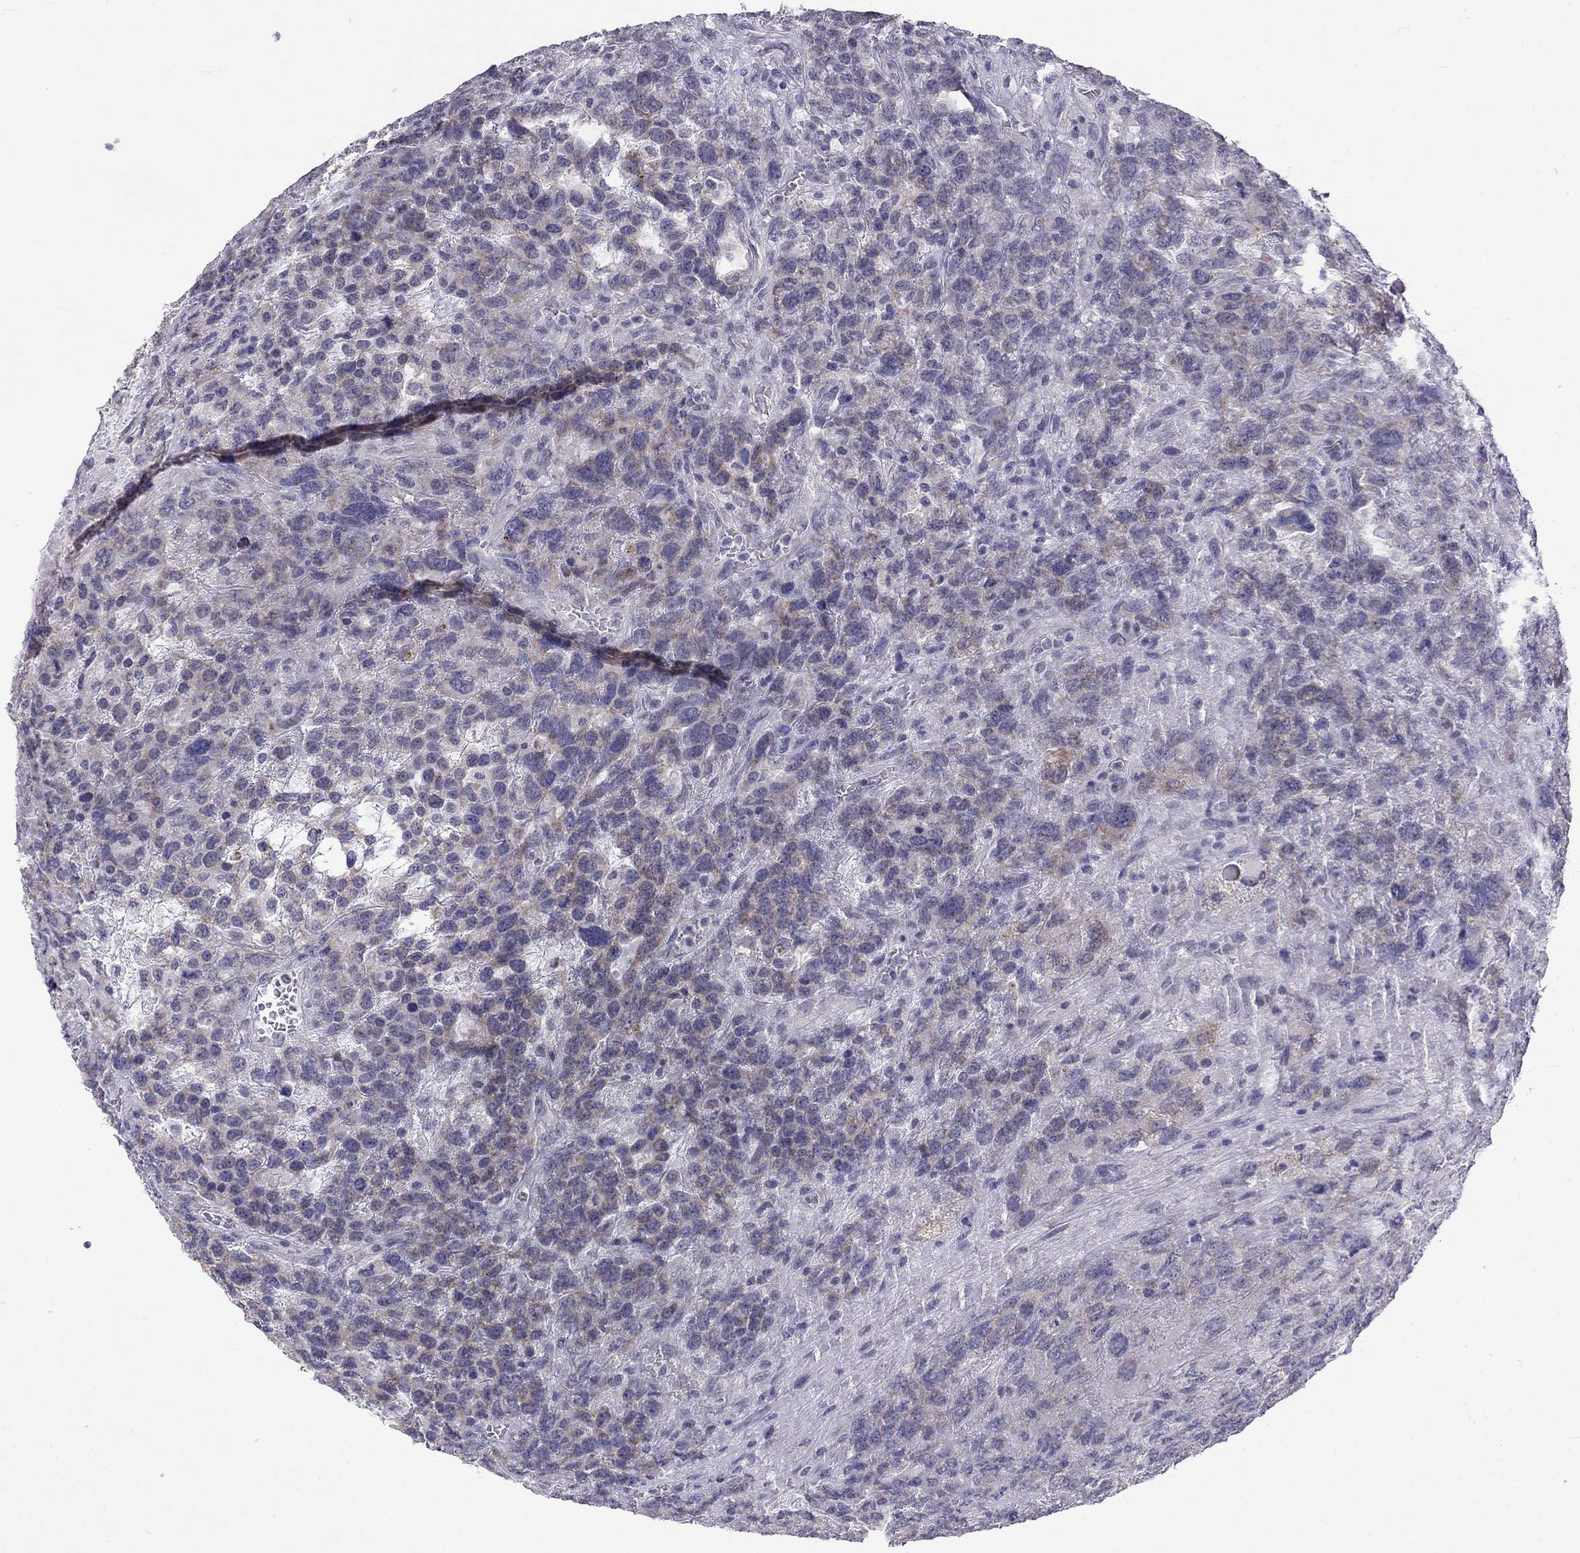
{"staining": {"intensity": "moderate", "quantity": "<25%", "location": "cytoplasmic/membranous"}, "tissue": "testis cancer", "cell_type": "Tumor cells", "image_type": "cancer", "snomed": [{"axis": "morphology", "description": "Seminoma, NOS"}, {"axis": "topography", "description": "Testis"}], "caption": "An immunohistochemistry histopathology image of neoplastic tissue is shown. Protein staining in brown shows moderate cytoplasmic/membranous positivity in testis cancer within tumor cells.", "gene": "C5orf49", "patient": {"sex": "male", "age": 52}}